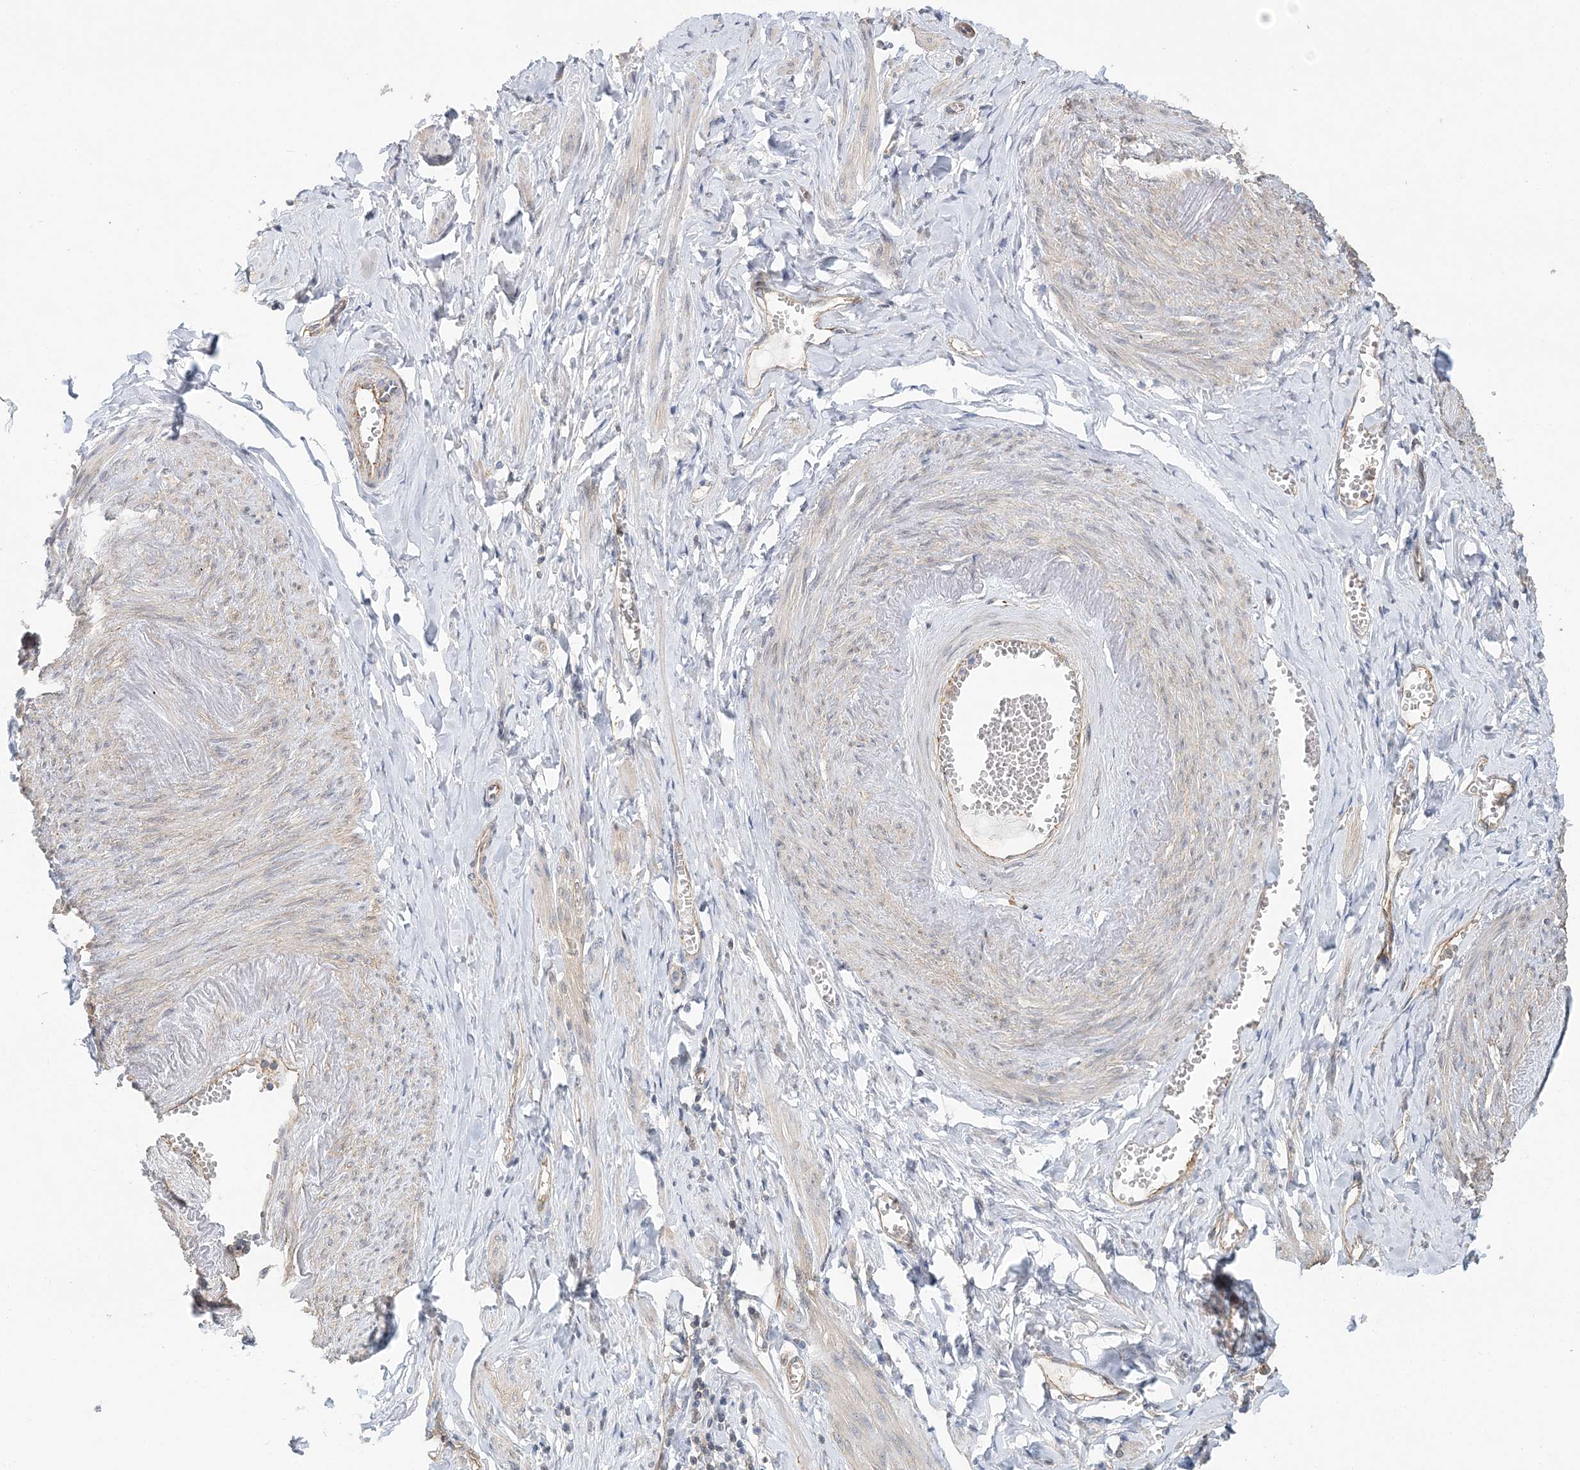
{"staining": {"intensity": "negative", "quantity": "none", "location": "none"}, "tissue": "adipose tissue", "cell_type": "Adipocytes", "image_type": "normal", "snomed": [{"axis": "morphology", "description": "Normal tissue, NOS"}, {"axis": "topography", "description": "Vascular tissue"}, {"axis": "topography", "description": "Fallopian tube"}, {"axis": "topography", "description": "Ovary"}], "caption": "DAB immunohistochemical staining of unremarkable human adipose tissue demonstrates no significant staining in adipocytes.", "gene": "MAT2B", "patient": {"sex": "female", "age": 67}}